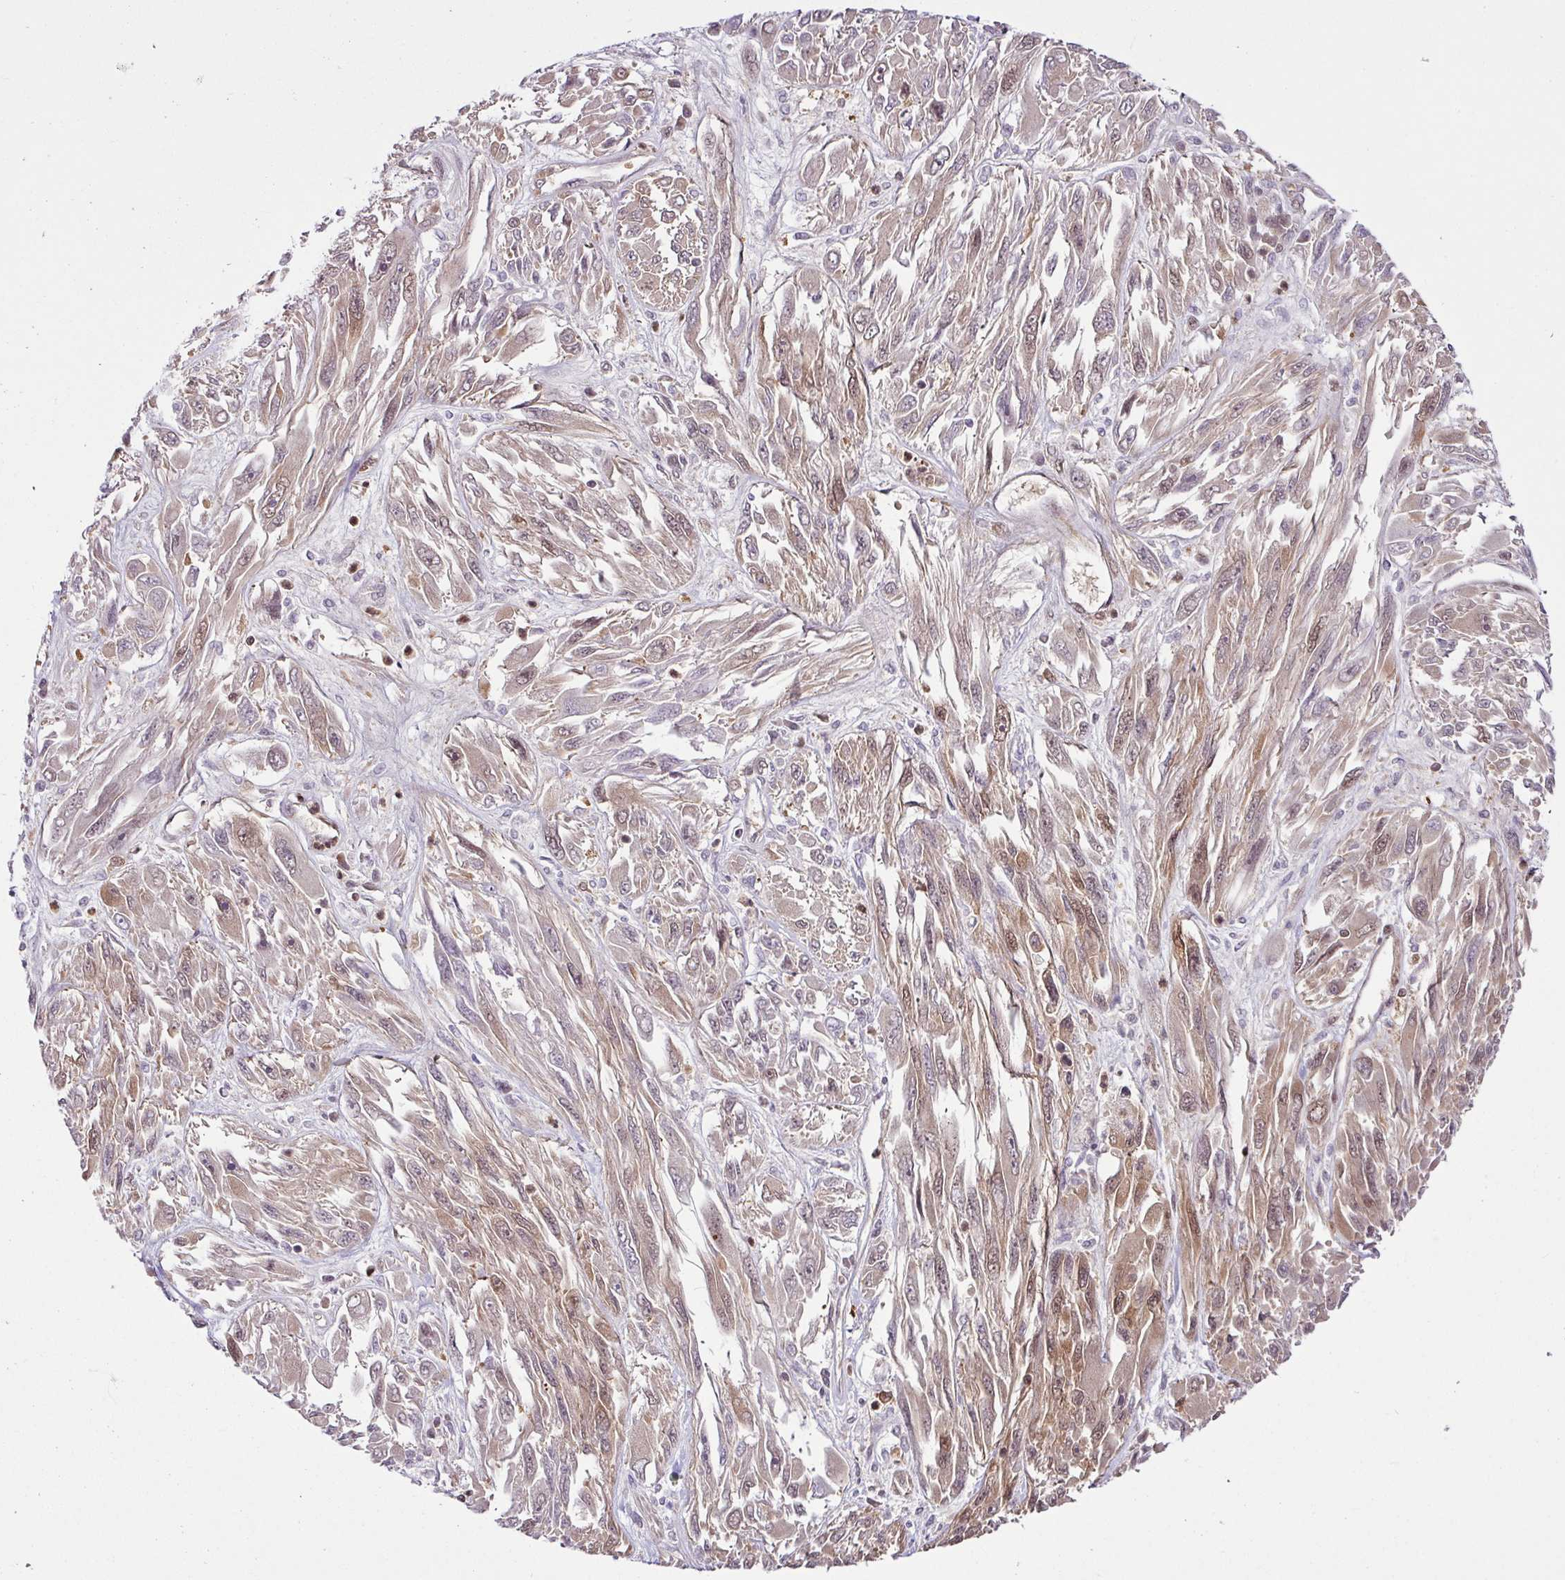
{"staining": {"intensity": "weak", "quantity": ">75%", "location": "cytoplasmic/membranous,nuclear"}, "tissue": "melanoma", "cell_type": "Tumor cells", "image_type": "cancer", "snomed": [{"axis": "morphology", "description": "Malignant melanoma, NOS"}, {"axis": "topography", "description": "Skin"}], "caption": "Melanoma stained with a protein marker displays weak staining in tumor cells.", "gene": "ITPKC", "patient": {"sex": "female", "age": 91}}